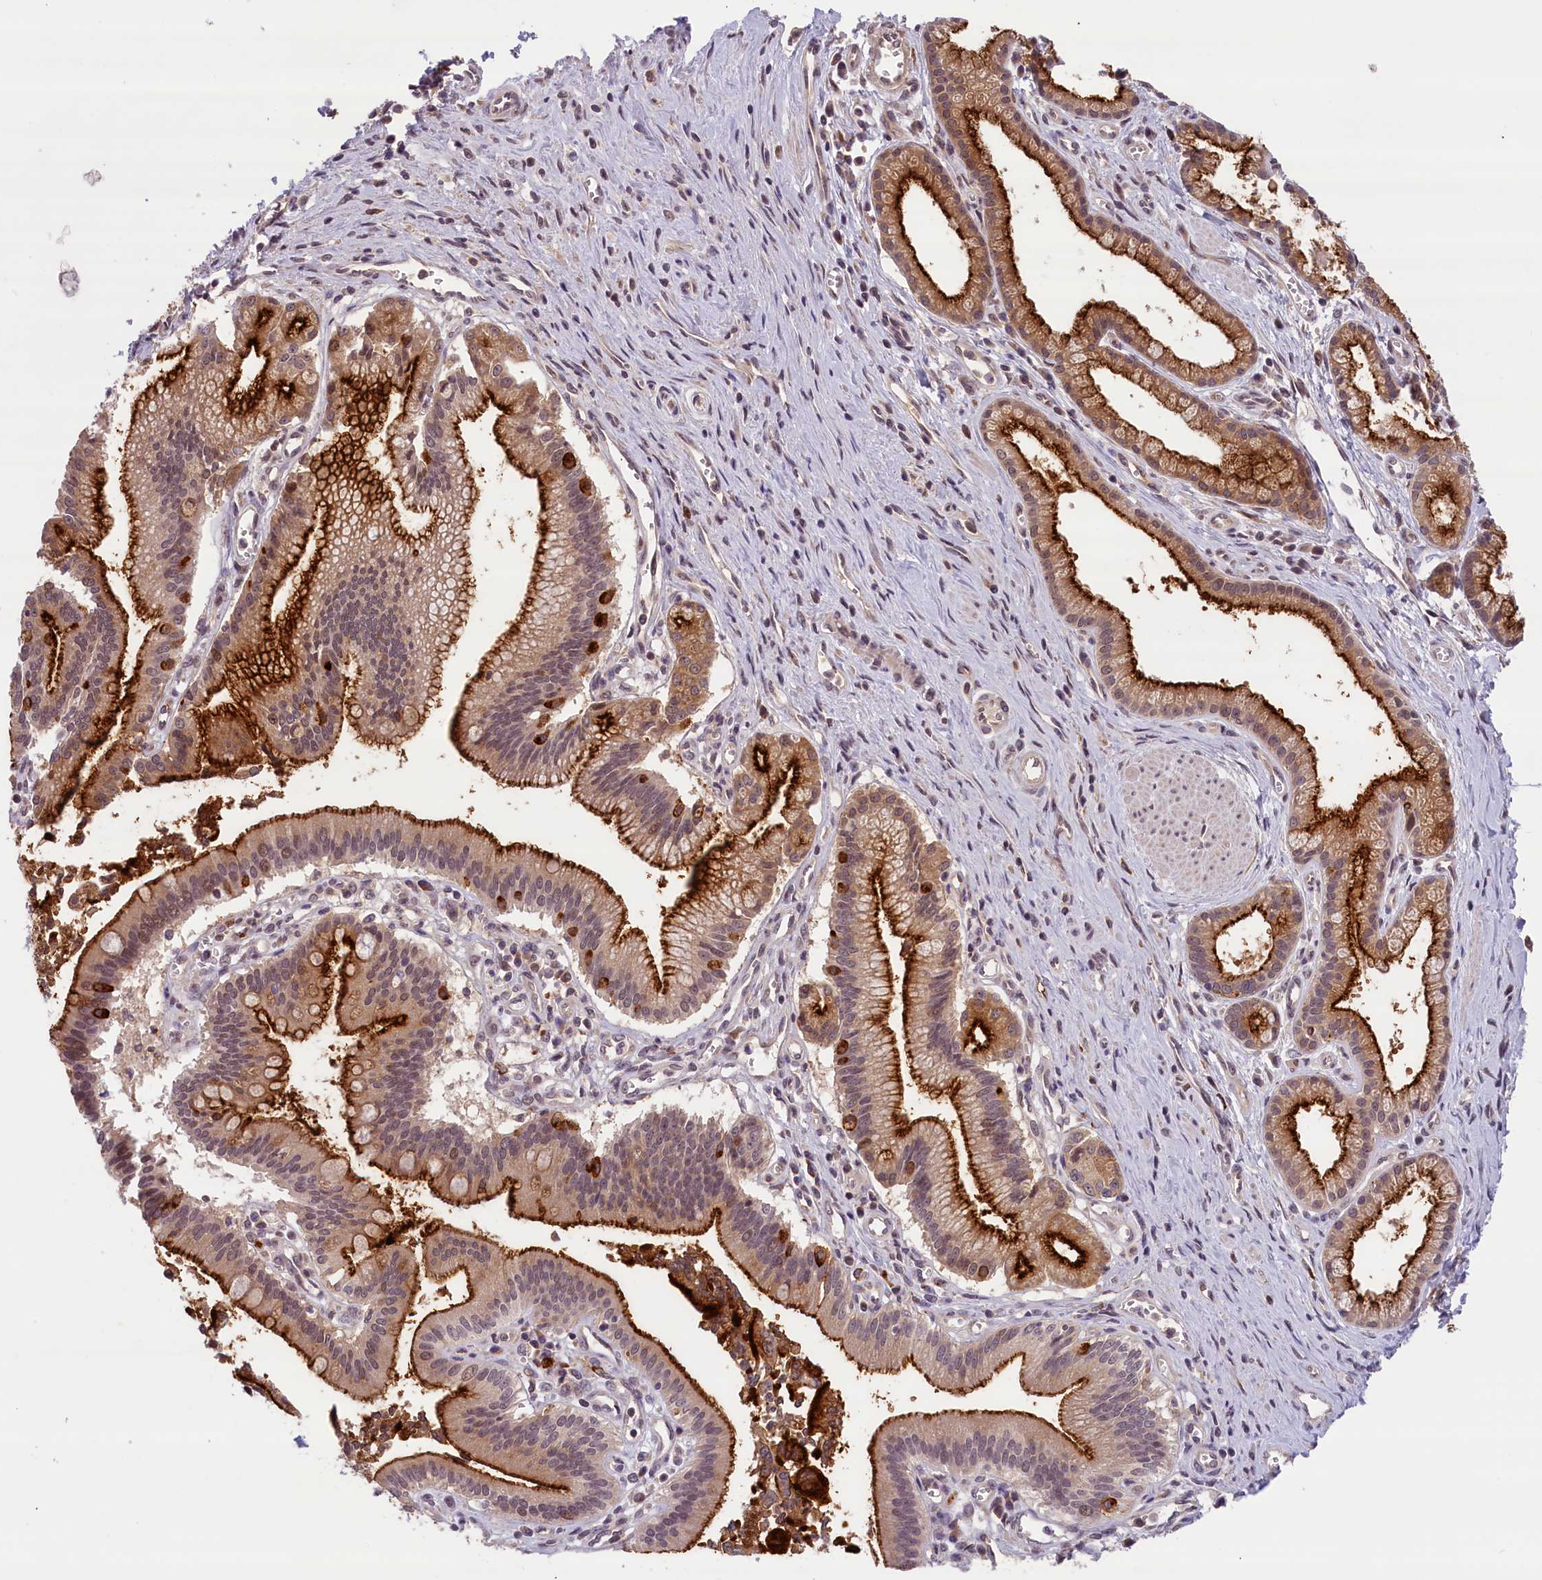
{"staining": {"intensity": "strong", "quantity": "25%-75%", "location": "cytoplasmic/membranous"}, "tissue": "pancreatic cancer", "cell_type": "Tumor cells", "image_type": "cancer", "snomed": [{"axis": "morphology", "description": "Adenocarcinoma, NOS"}, {"axis": "topography", "description": "Pancreas"}], "caption": "Strong cytoplasmic/membranous protein expression is seen in approximately 25%-75% of tumor cells in pancreatic adenocarcinoma.", "gene": "KCNK6", "patient": {"sex": "male", "age": 78}}